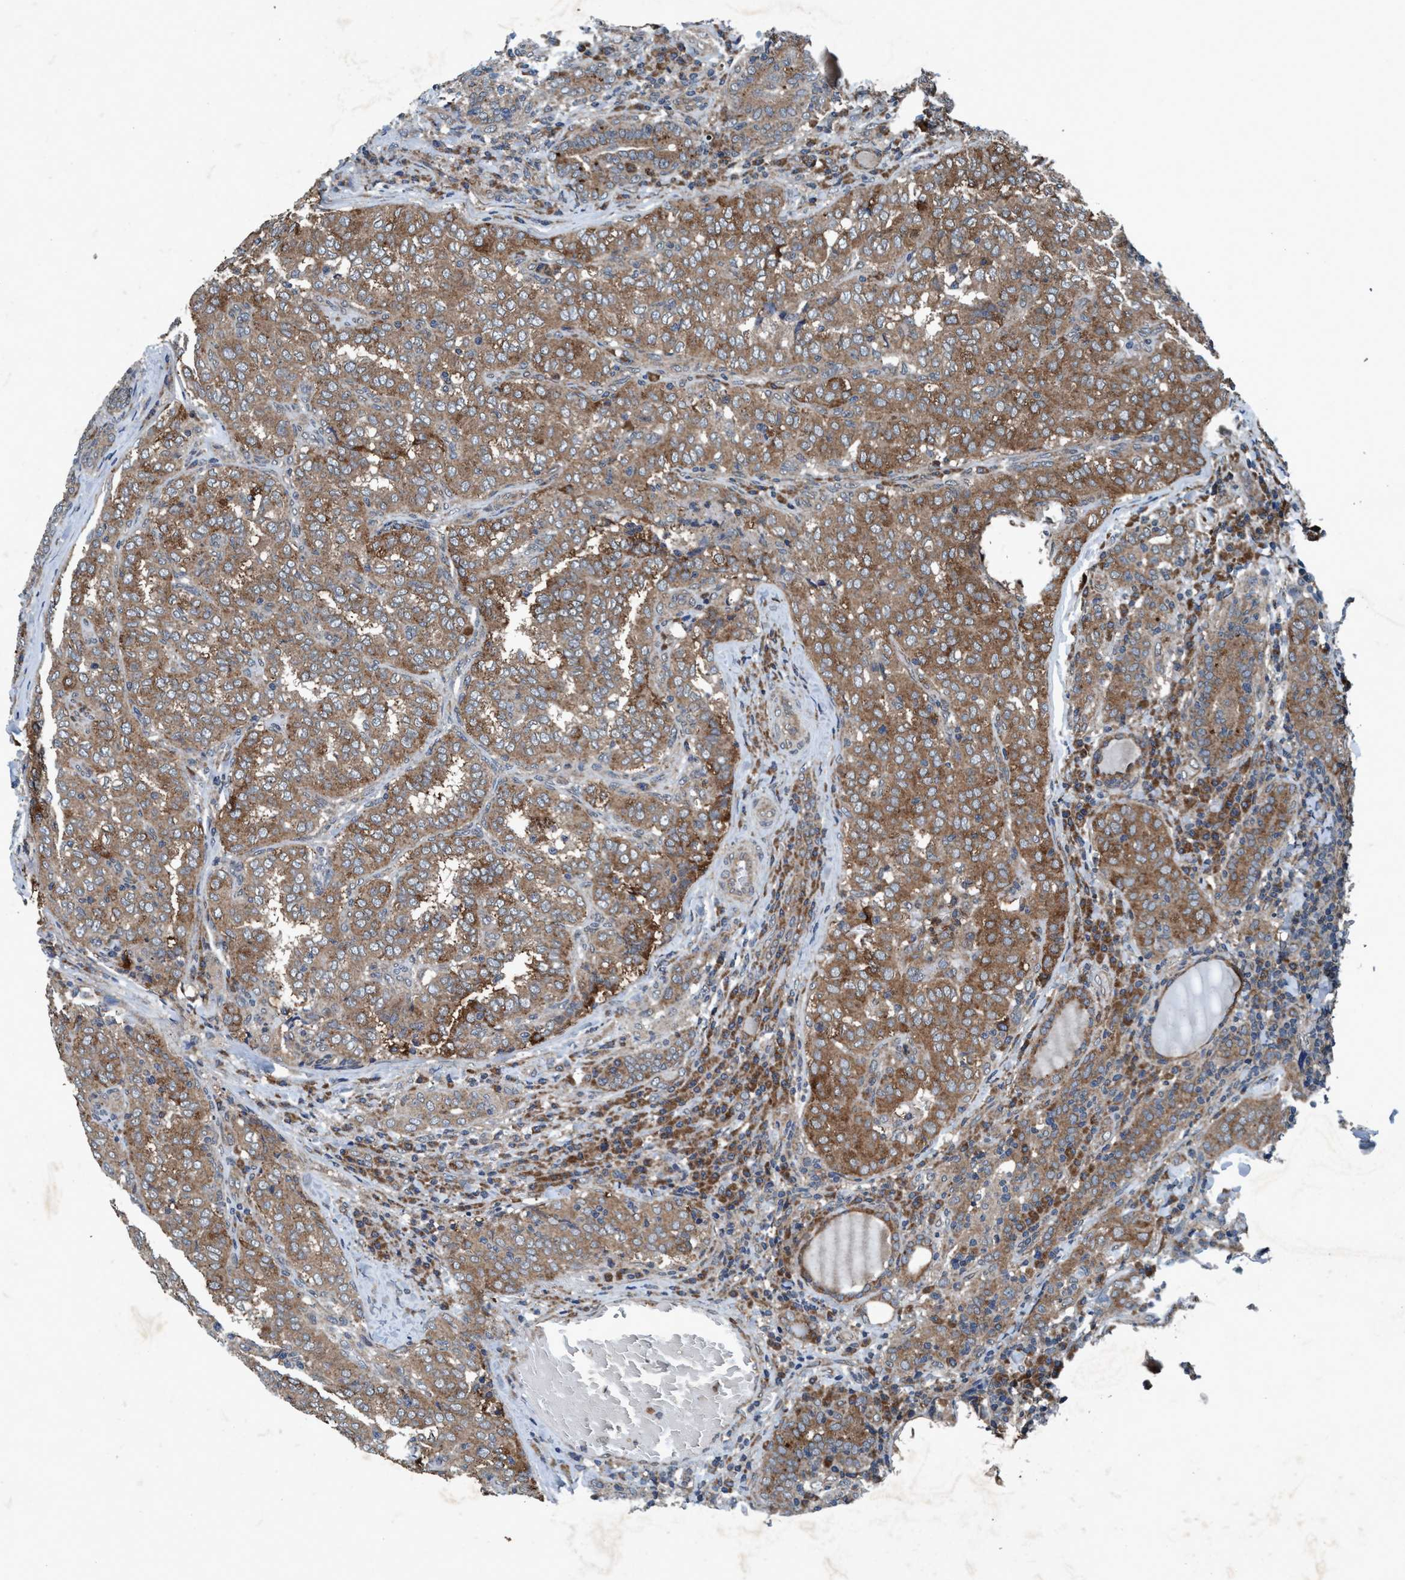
{"staining": {"intensity": "moderate", "quantity": ">75%", "location": "cytoplasmic/membranous"}, "tissue": "thyroid cancer", "cell_type": "Tumor cells", "image_type": "cancer", "snomed": [{"axis": "morphology", "description": "Papillary adenocarcinoma, NOS"}, {"axis": "topography", "description": "Thyroid gland"}], "caption": "A brown stain labels moderate cytoplasmic/membranous expression of a protein in human thyroid papillary adenocarcinoma tumor cells. Using DAB (brown) and hematoxylin (blue) stains, captured at high magnification using brightfield microscopy.", "gene": "AKT1S1", "patient": {"sex": "female", "age": 30}}